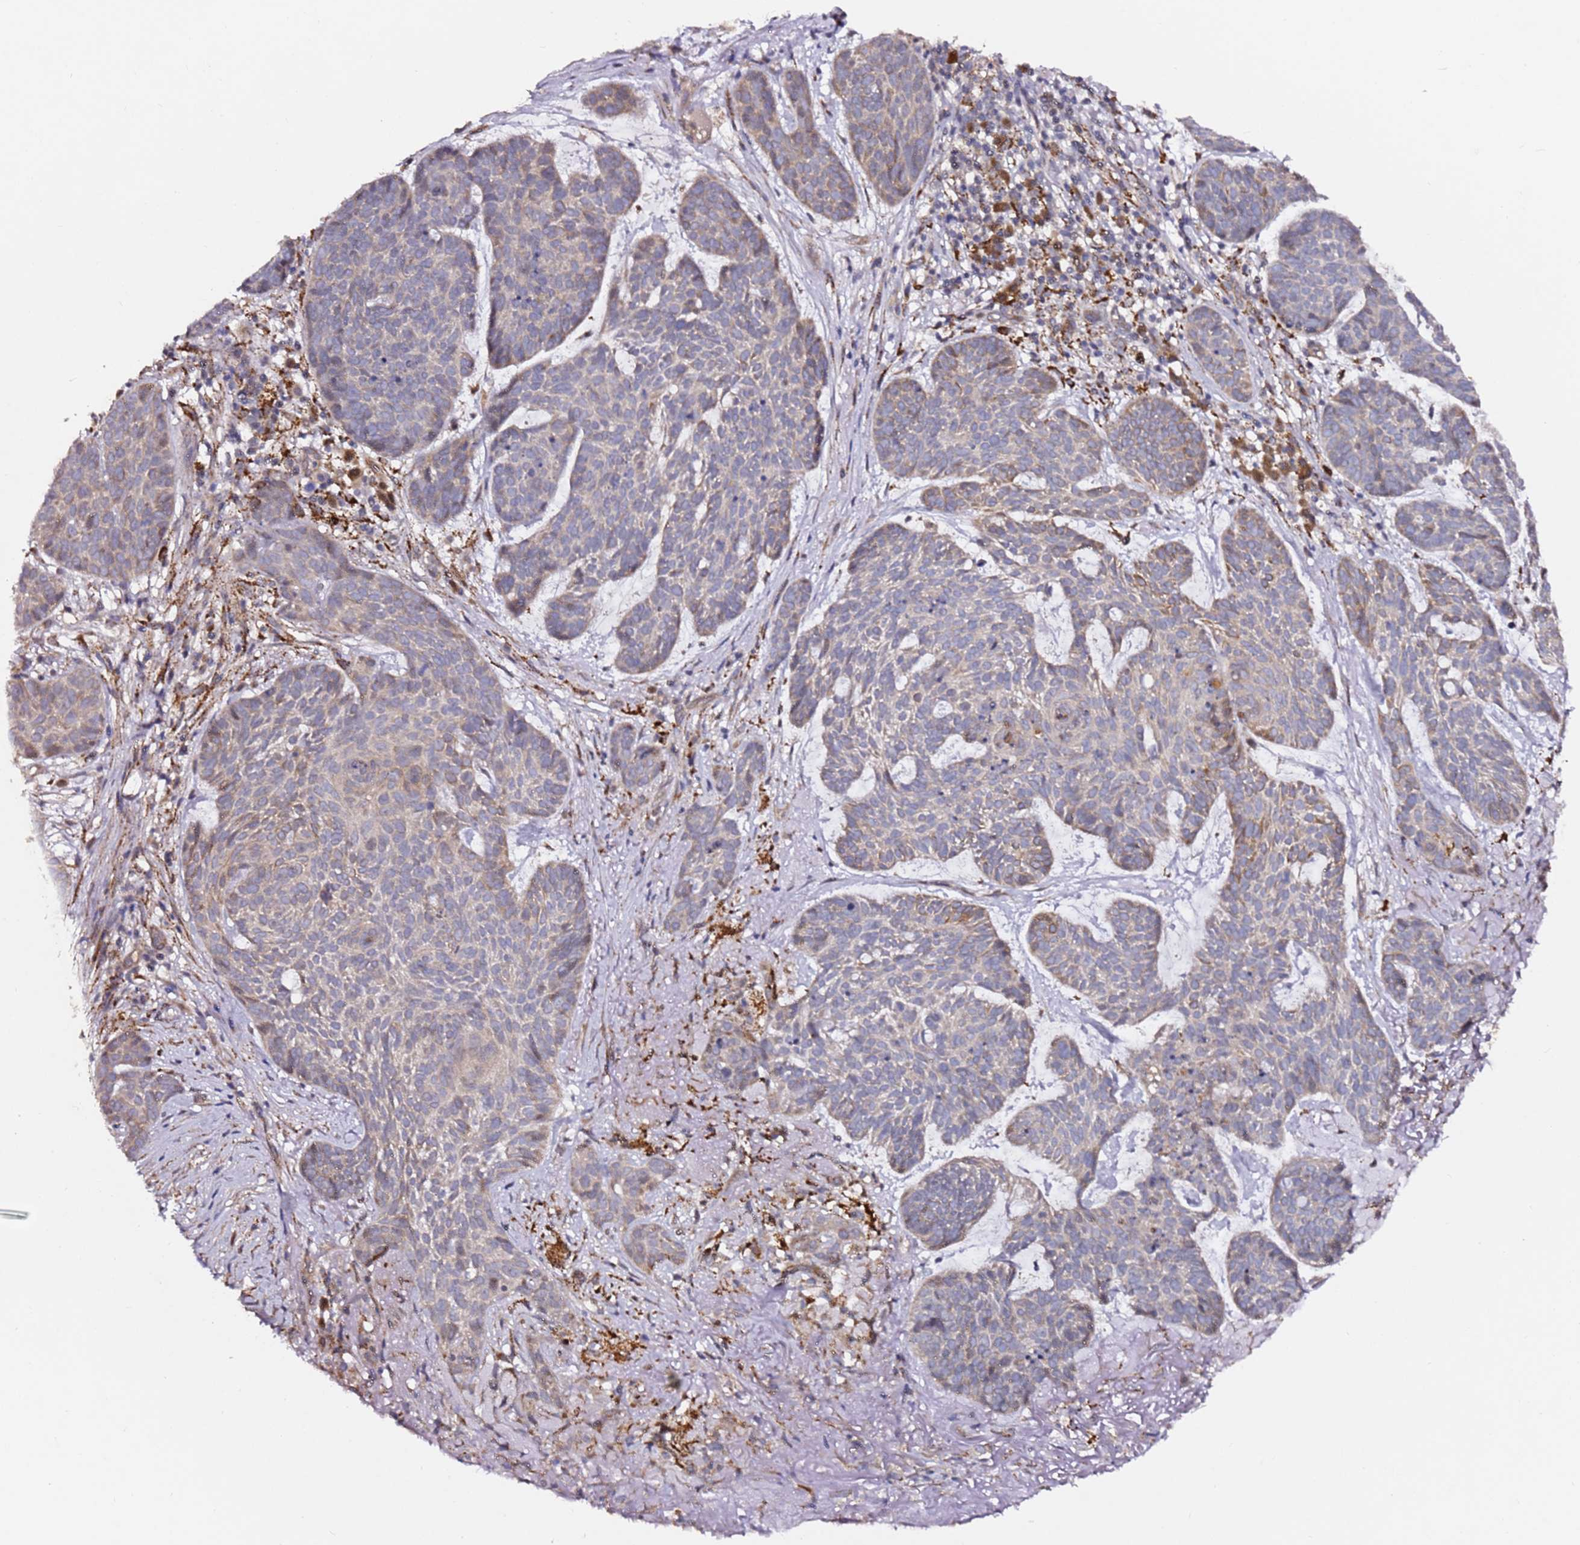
{"staining": {"intensity": "weak", "quantity": "<25%", "location": "cytoplasmic/membranous"}, "tissue": "skin cancer", "cell_type": "Tumor cells", "image_type": "cancer", "snomed": [{"axis": "morphology", "description": "Basal cell carcinoma"}, {"axis": "topography", "description": "Skin"}], "caption": "Immunohistochemistry photomicrograph of neoplastic tissue: skin cancer (basal cell carcinoma) stained with DAB reveals no significant protein staining in tumor cells. Brightfield microscopy of IHC stained with DAB (3,3'-diaminobenzidine) (brown) and hematoxylin (blue), captured at high magnification.", "gene": "ALG11", "patient": {"sex": "female", "age": 89}}